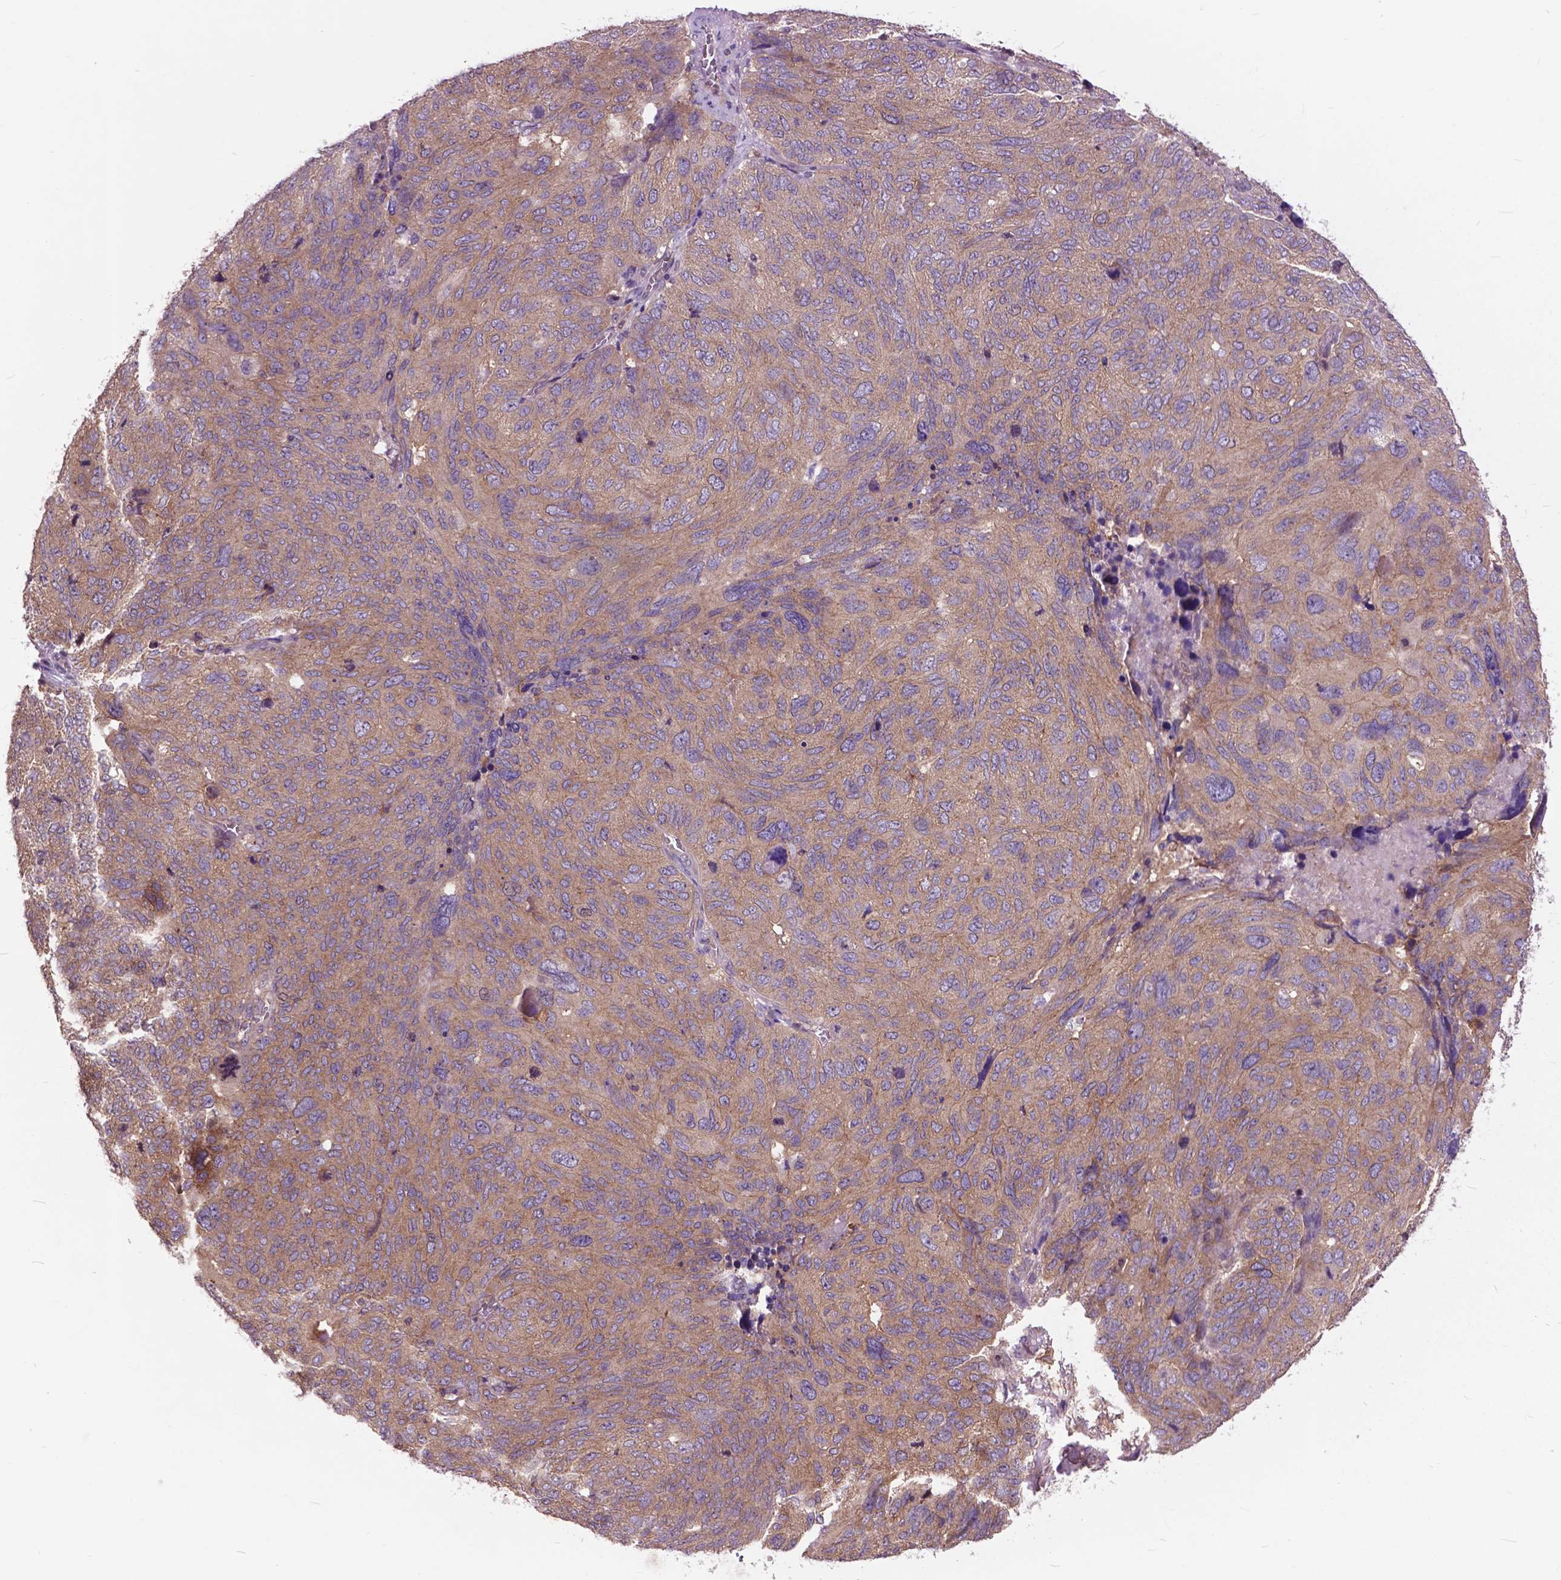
{"staining": {"intensity": "moderate", "quantity": ">75%", "location": "cytoplasmic/membranous"}, "tissue": "ovarian cancer", "cell_type": "Tumor cells", "image_type": "cancer", "snomed": [{"axis": "morphology", "description": "Carcinoma, endometroid"}, {"axis": "topography", "description": "Ovary"}], "caption": "The immunohistochemical stain shows moderate cytoplasmic/membranous staining in tumor cells of endometroid carcinoma (ovarian) tissue.", "gene": "ARAF", "patient": {"sex": "female", "age": 58}}